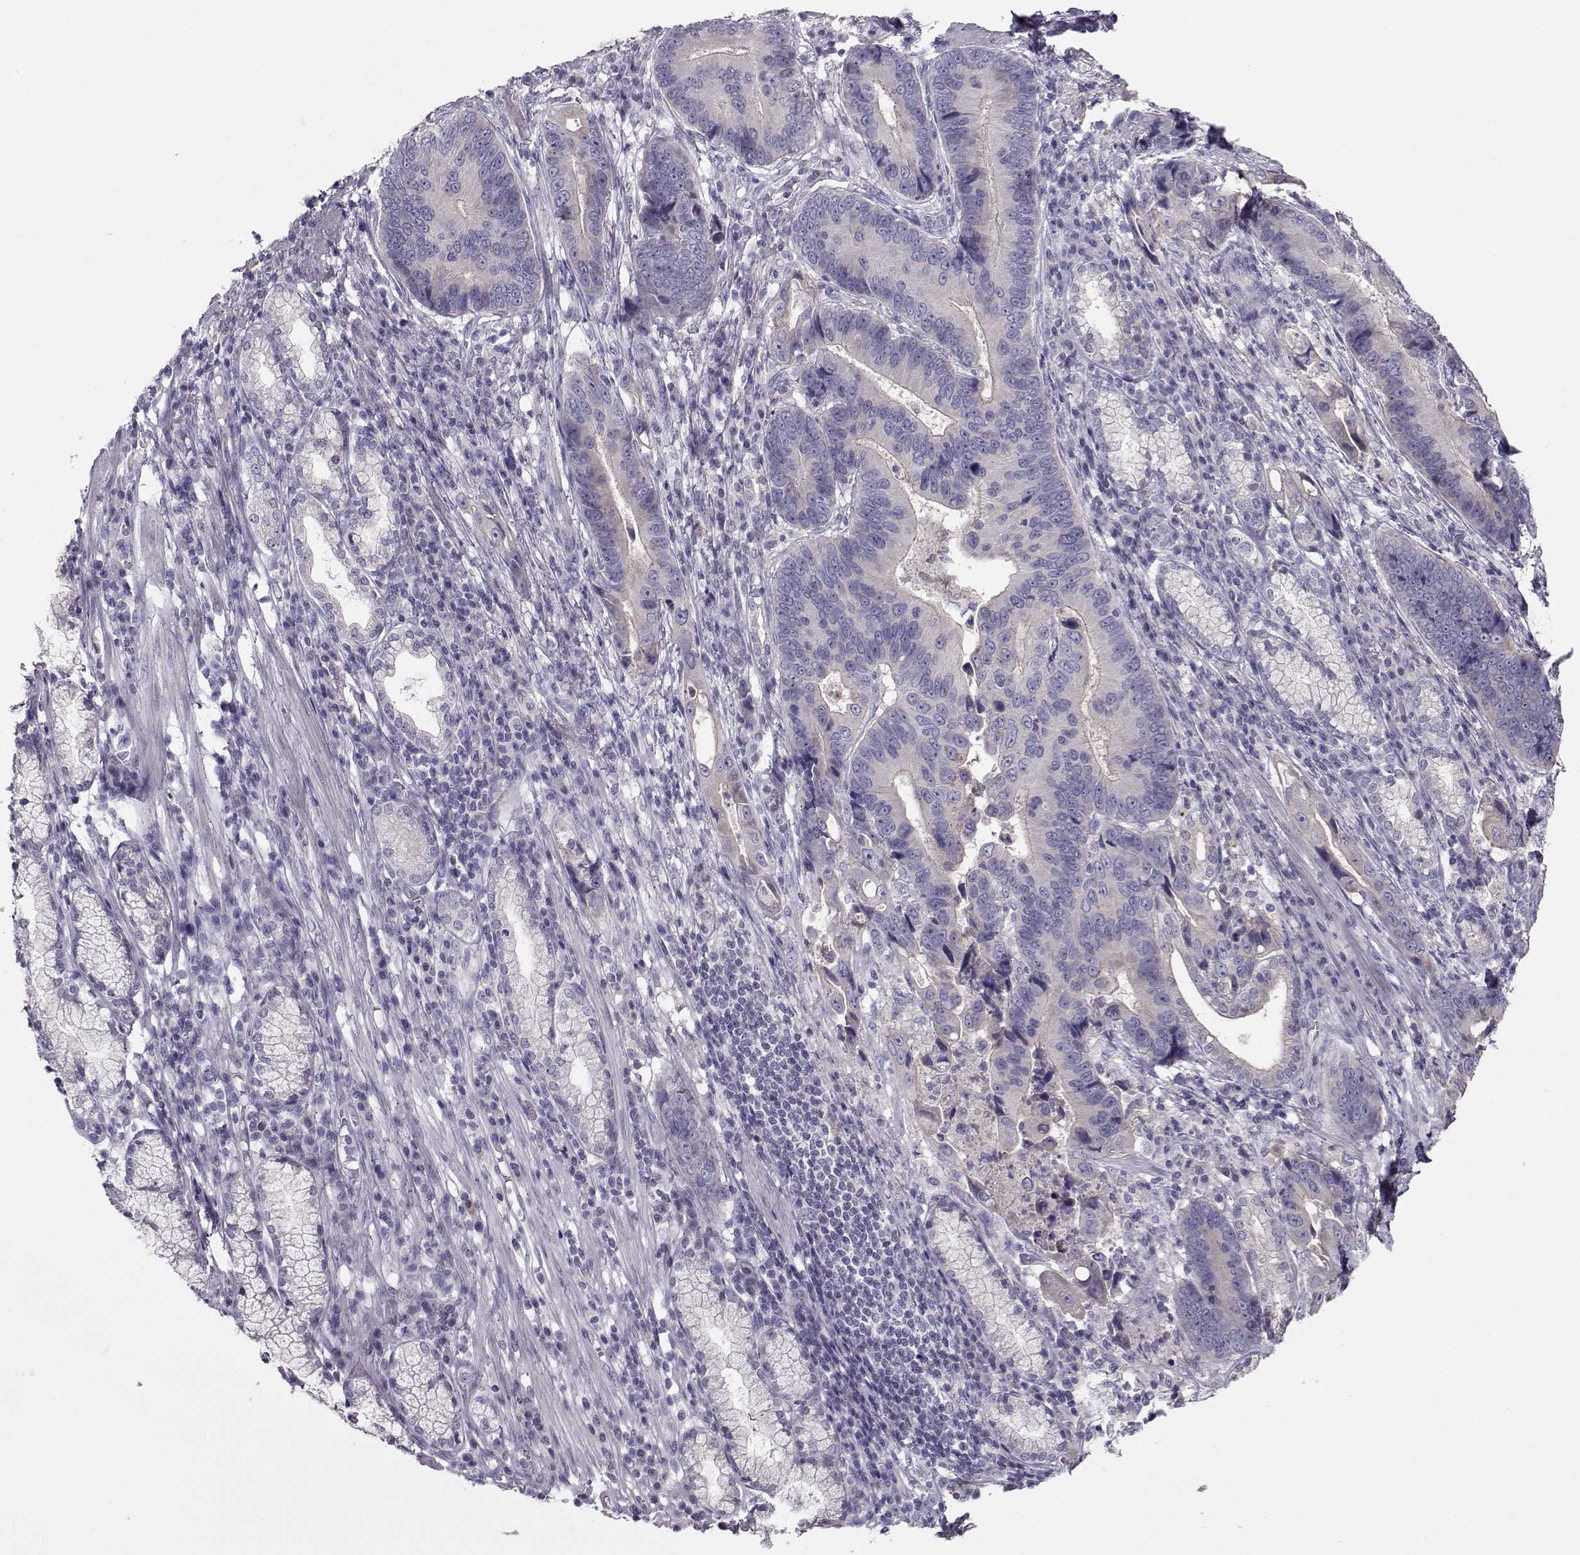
{"staining": {"intensity": "negative", "quantity": "none", "location": "none"}, "tissue": "stomach cancer", "cell_type": "Tumor cells", "image_type": "cancer", "snomed": [{"axis": "morphology", "description": "Adenocarcinoma, NOS"}, {"axis": "topography", "description": "Stomach"}], "caption": "The immunohistochemistry (IHC) histopathology image has no significant expression in tumor cells of adenocarcinoma (stomach) tissue.", "gene": "GRK1", "patient": {"sex": "male", "age": 84}}